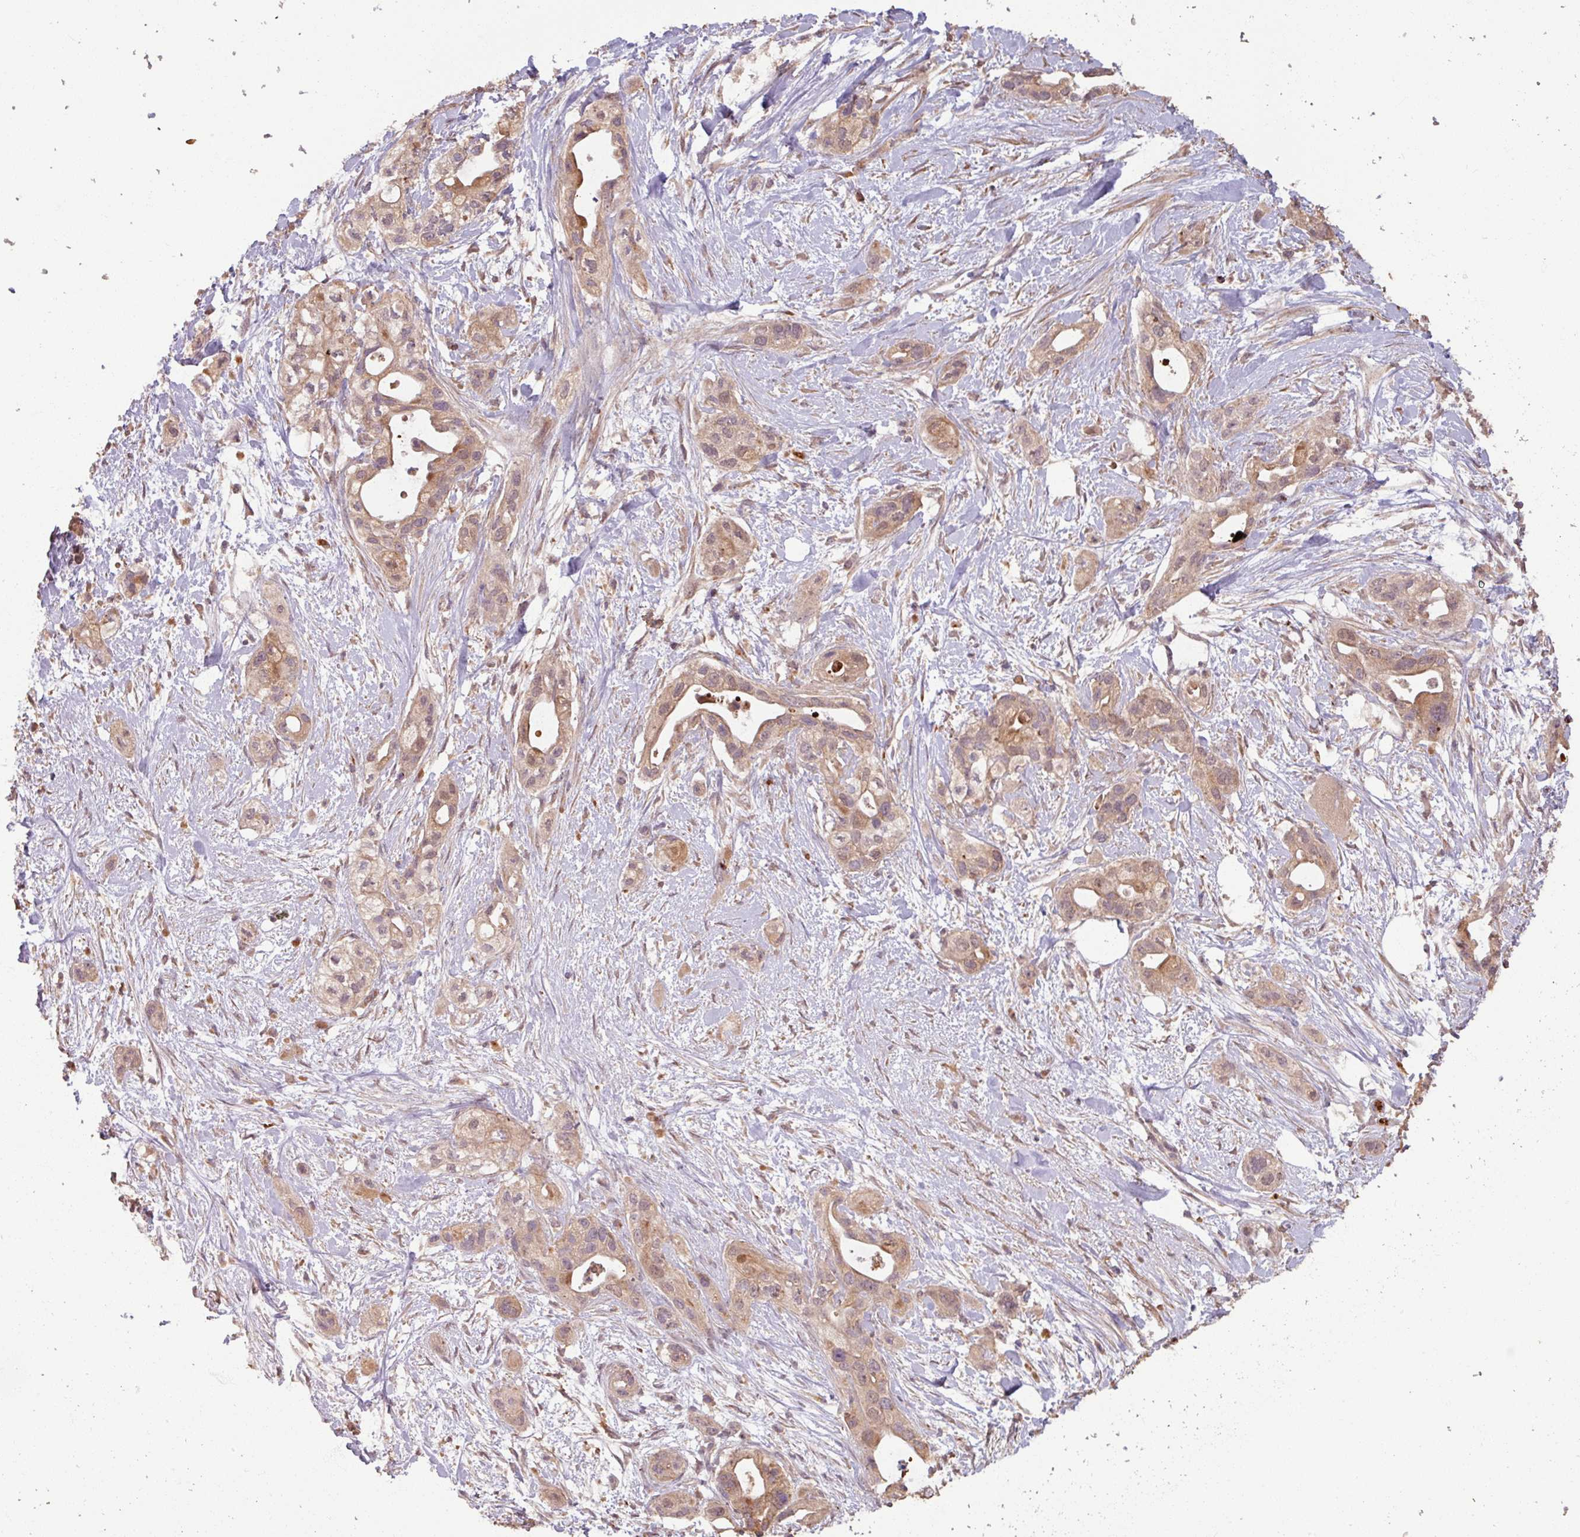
{"staining": {"intensity": "moderate", "quantity": ">75%", "location": "cytoplasmic/membranous,nuclear"}, "tissue": "pancreatic cancer", "cell_type": "Tumor cells", "image_type": "cancer", "snomed": [{"axis": "morphology", "description": "Adenocarcinoma, NOS"}, {"axis": "topography", "description": "Pancreas"}], "caption": "Adenocarcinoma (pancreatic) tissue exhibits moderate cytoplasmic/membranous and nuclear staining in approximately >75% of tumor cells, visualized by immunohistochemistry.", "gene": "OR6B1", "patient": {"sex": "male", "age": 44}}